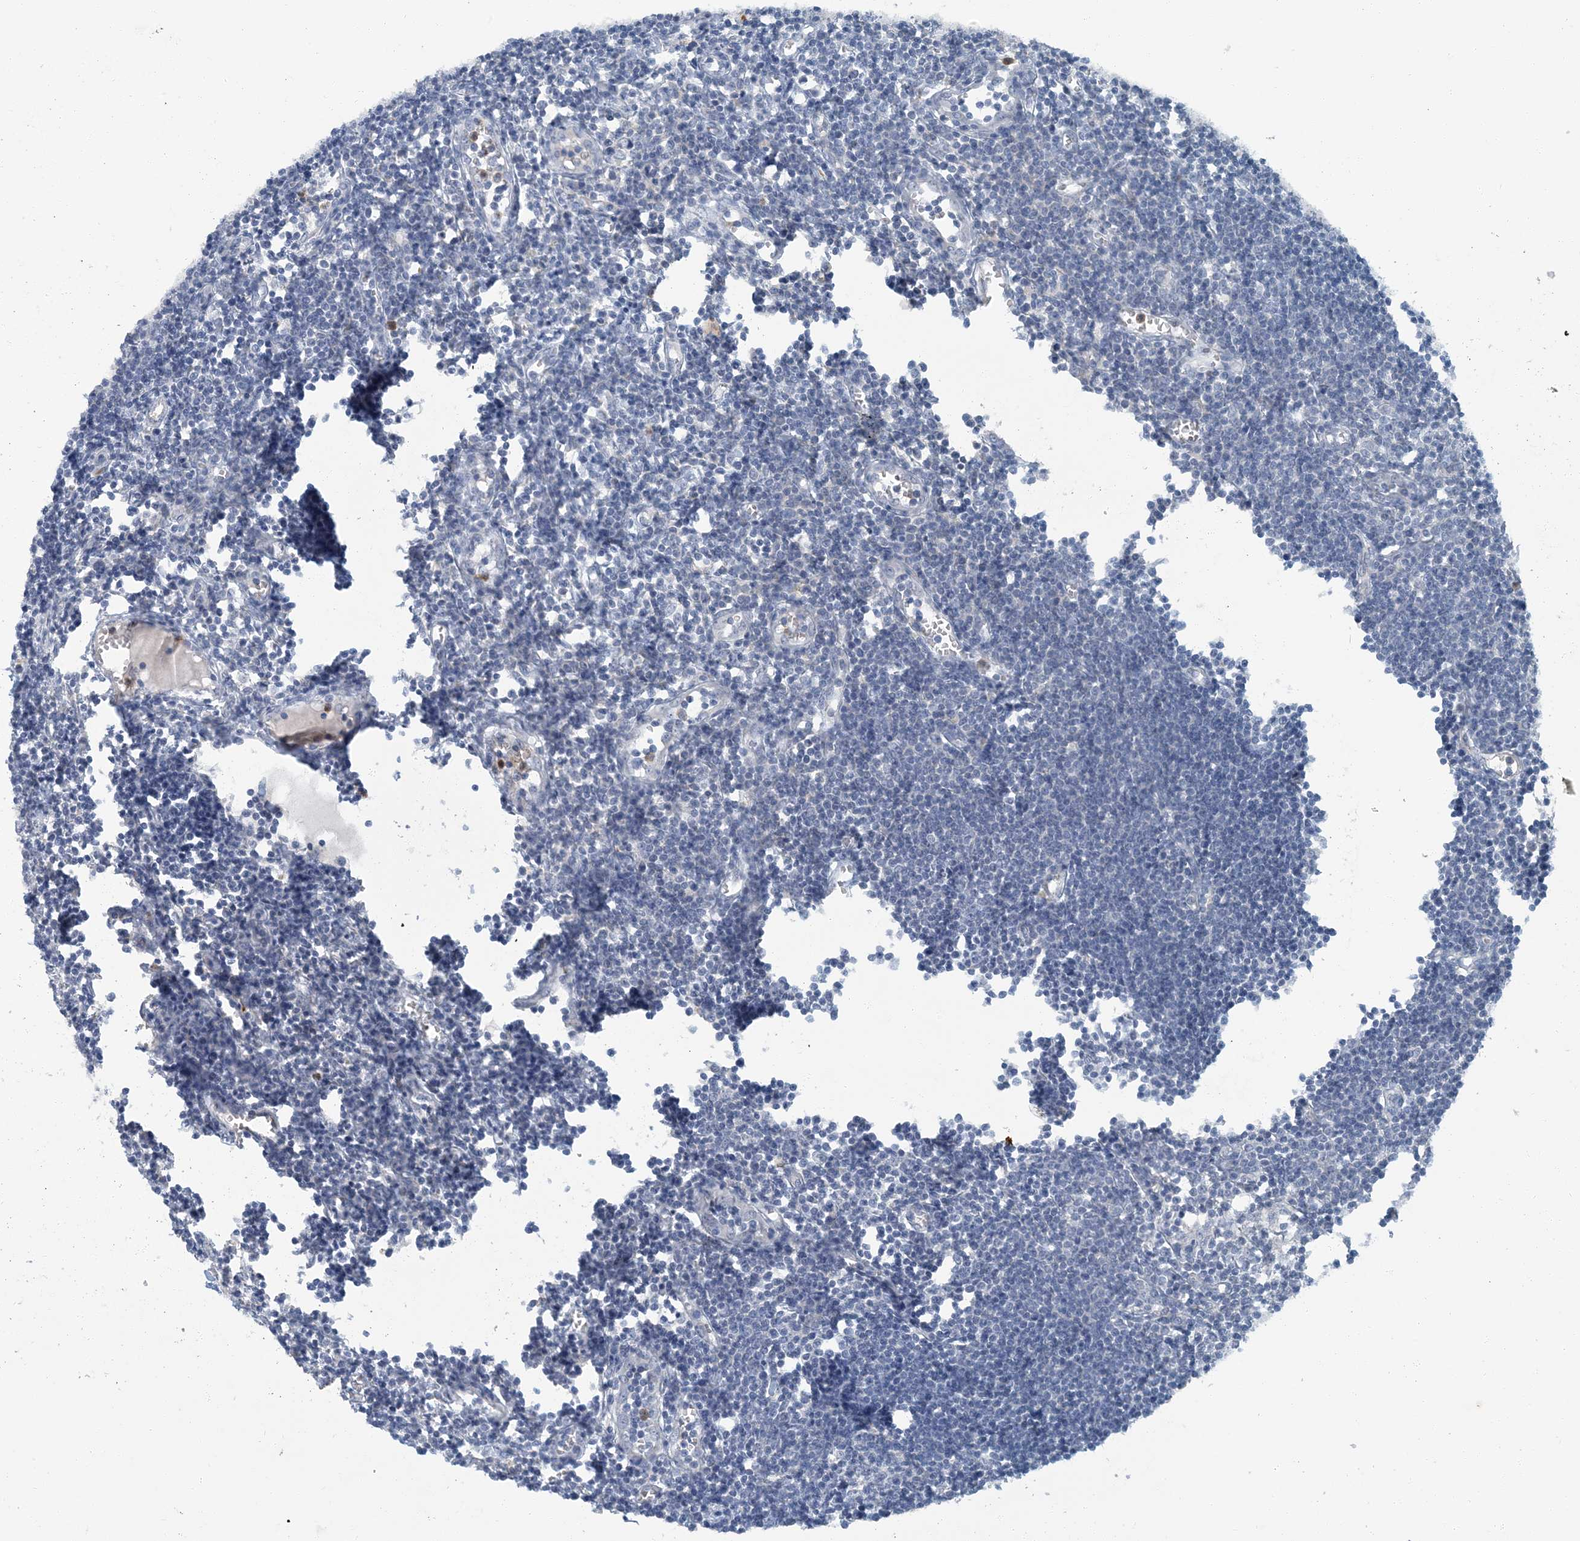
{"staining": {"intensity": "negative", "quantity": "none", "location": "none"}, "tissue": "lymph node", "cell_type": "Non-germinal center cells", "image_type": "normal", "snomed": [{"axis": "morphology", "description": "Normal tissue, NOS"}, {"axis": "morphology", "description": "Malignant melanoma, Metastatic site"}, {"axis": "topography", "description": "Lymph node"}], "caption": "The photomicrograph demonstrates no staining of non-germinal center cells in benign lymph node.", "gene": "EPHA4", "patient": {"sex": "male", "age": 41}}